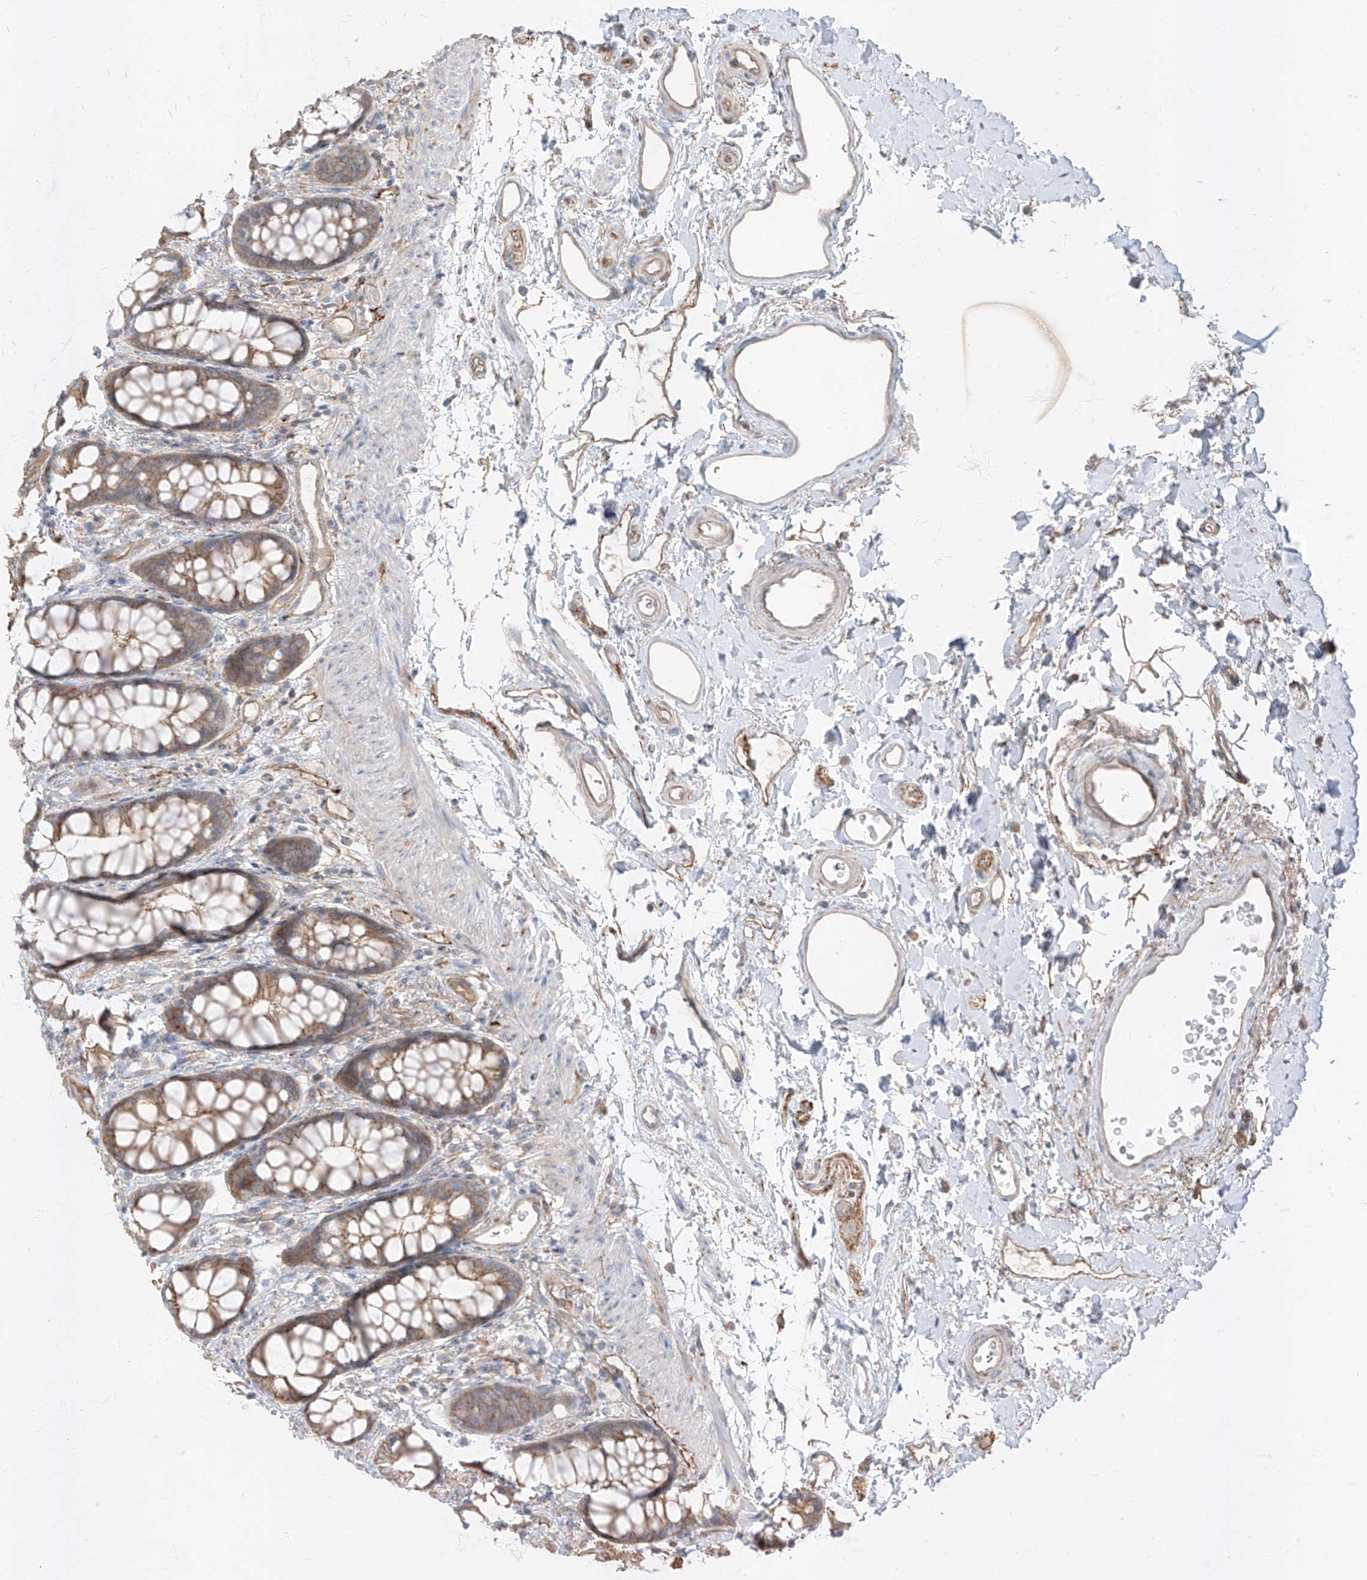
{"staining": {"intensity": "moderate", "quantity": ">75%", "location": "cytoplasmic/membranous"}, "tissue": "rectum", "cell_type": "Glandular cells", "image_type": "normal", "snomed": [{"axis": "morphology", "description": "Normal tissue, NOS"}, {"axis": "topography", "description": "Rectum"}], "caption": "This is an image of immunohistochemistry staining of unremarkable rectum, which shows moderate staining in the cytoplasmic/membranous of glandular cells.", "gene": "EPHX4", "patient": {"sex": "female", "age": 65}}